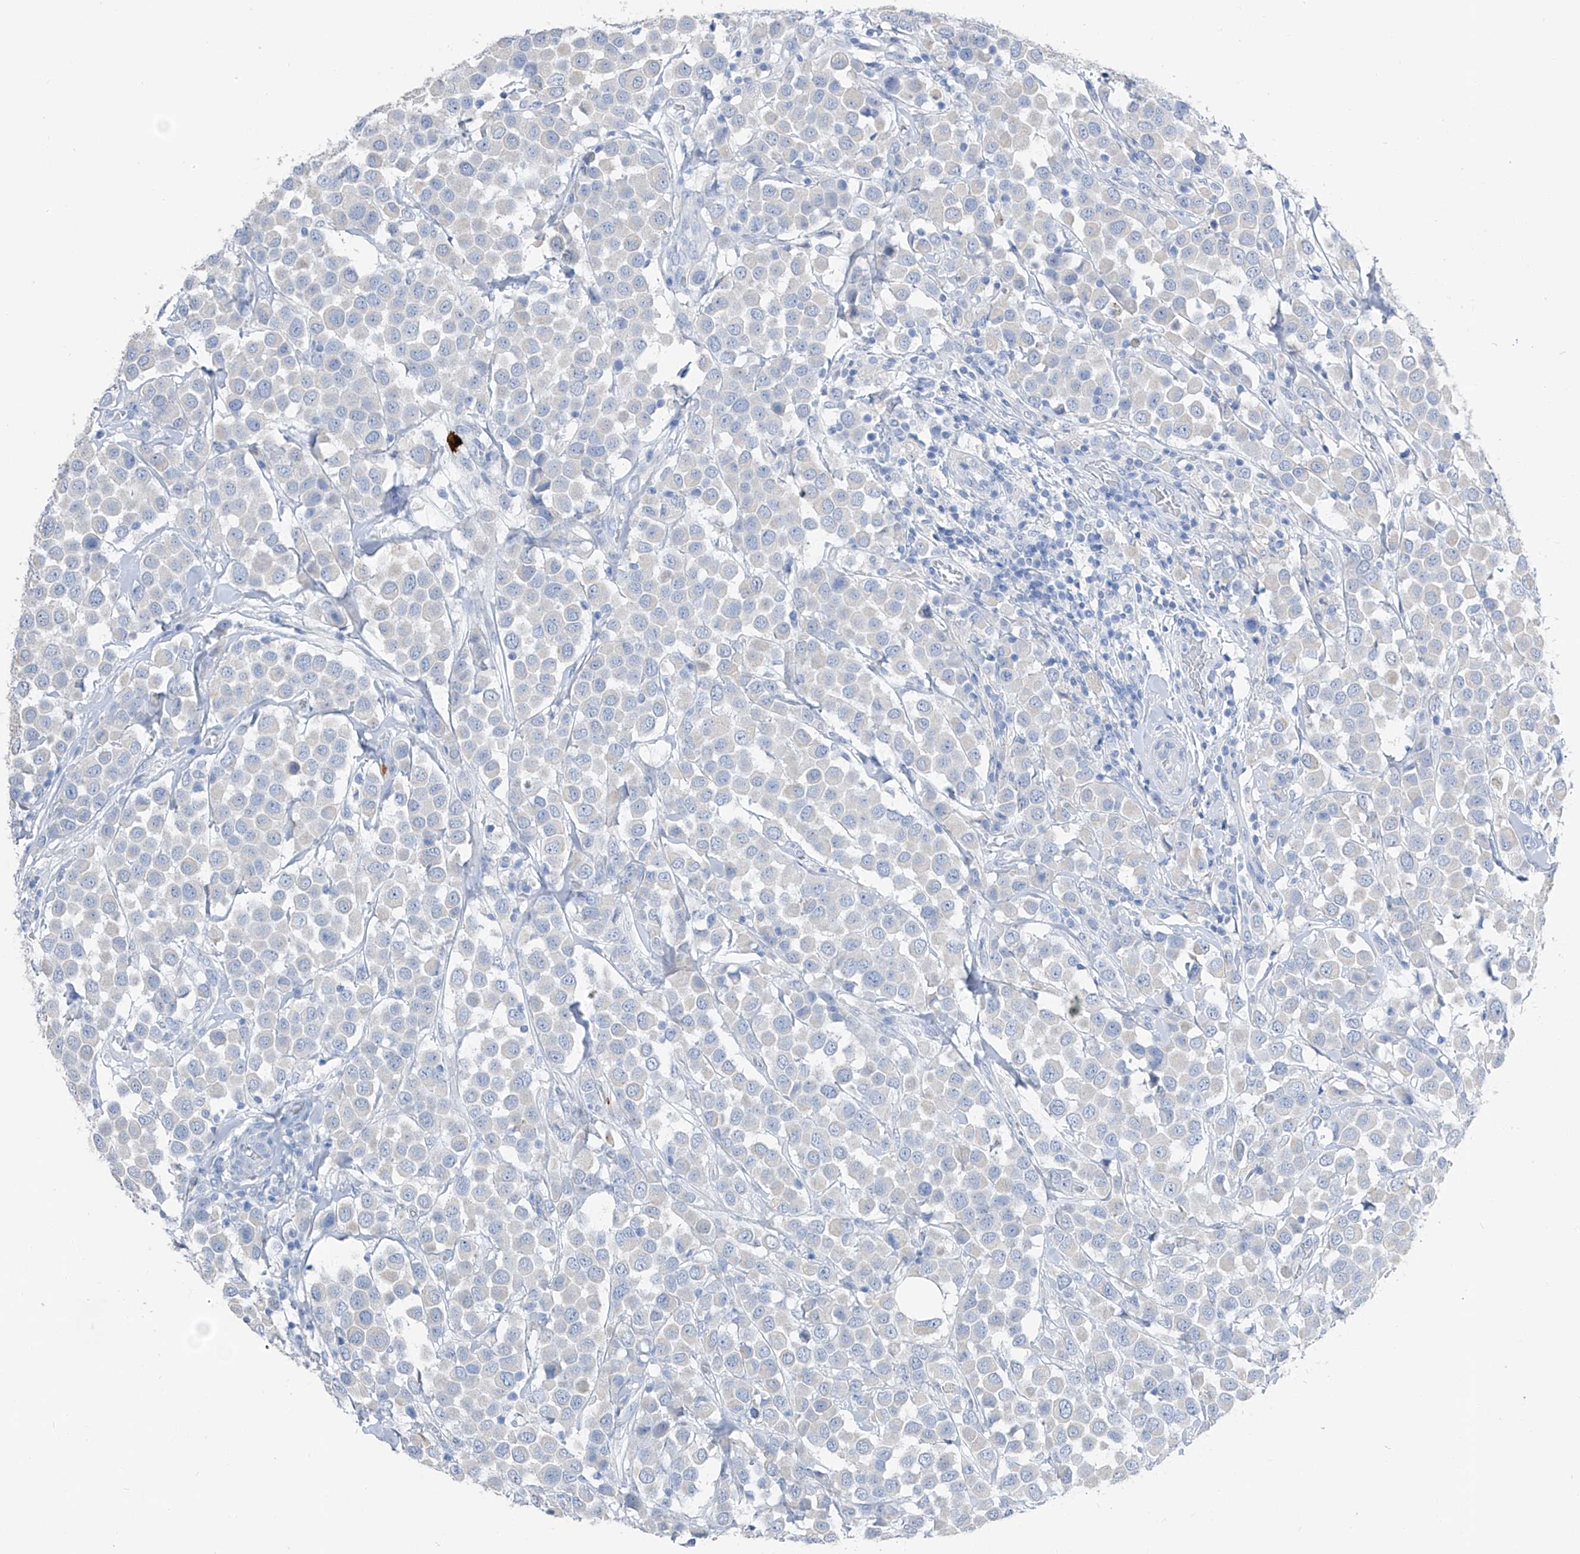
{"staining": {"intensity": "negative", "quantity": "none", "location": "none"}, "tissue": "breast cancer", "cell_type": "Tumor cells", "image_type": "cancer", "snomed": [{"axis": "morphology", "description": "Duct carcinoma"}, {"axis": "topography", "description": "Breast"}], "caption": "Immunohistochemistry (IHC) micrograph of human breast invasive ductal carcinoma stained for a protein (brown), which exhibits no staining in tumor cells. (DAB (3,3'-diaminobenzidine) IHC with hematoxylin counter stain).", "gene": "FRS3", "patient": {"sex": "female", "age": 61}}